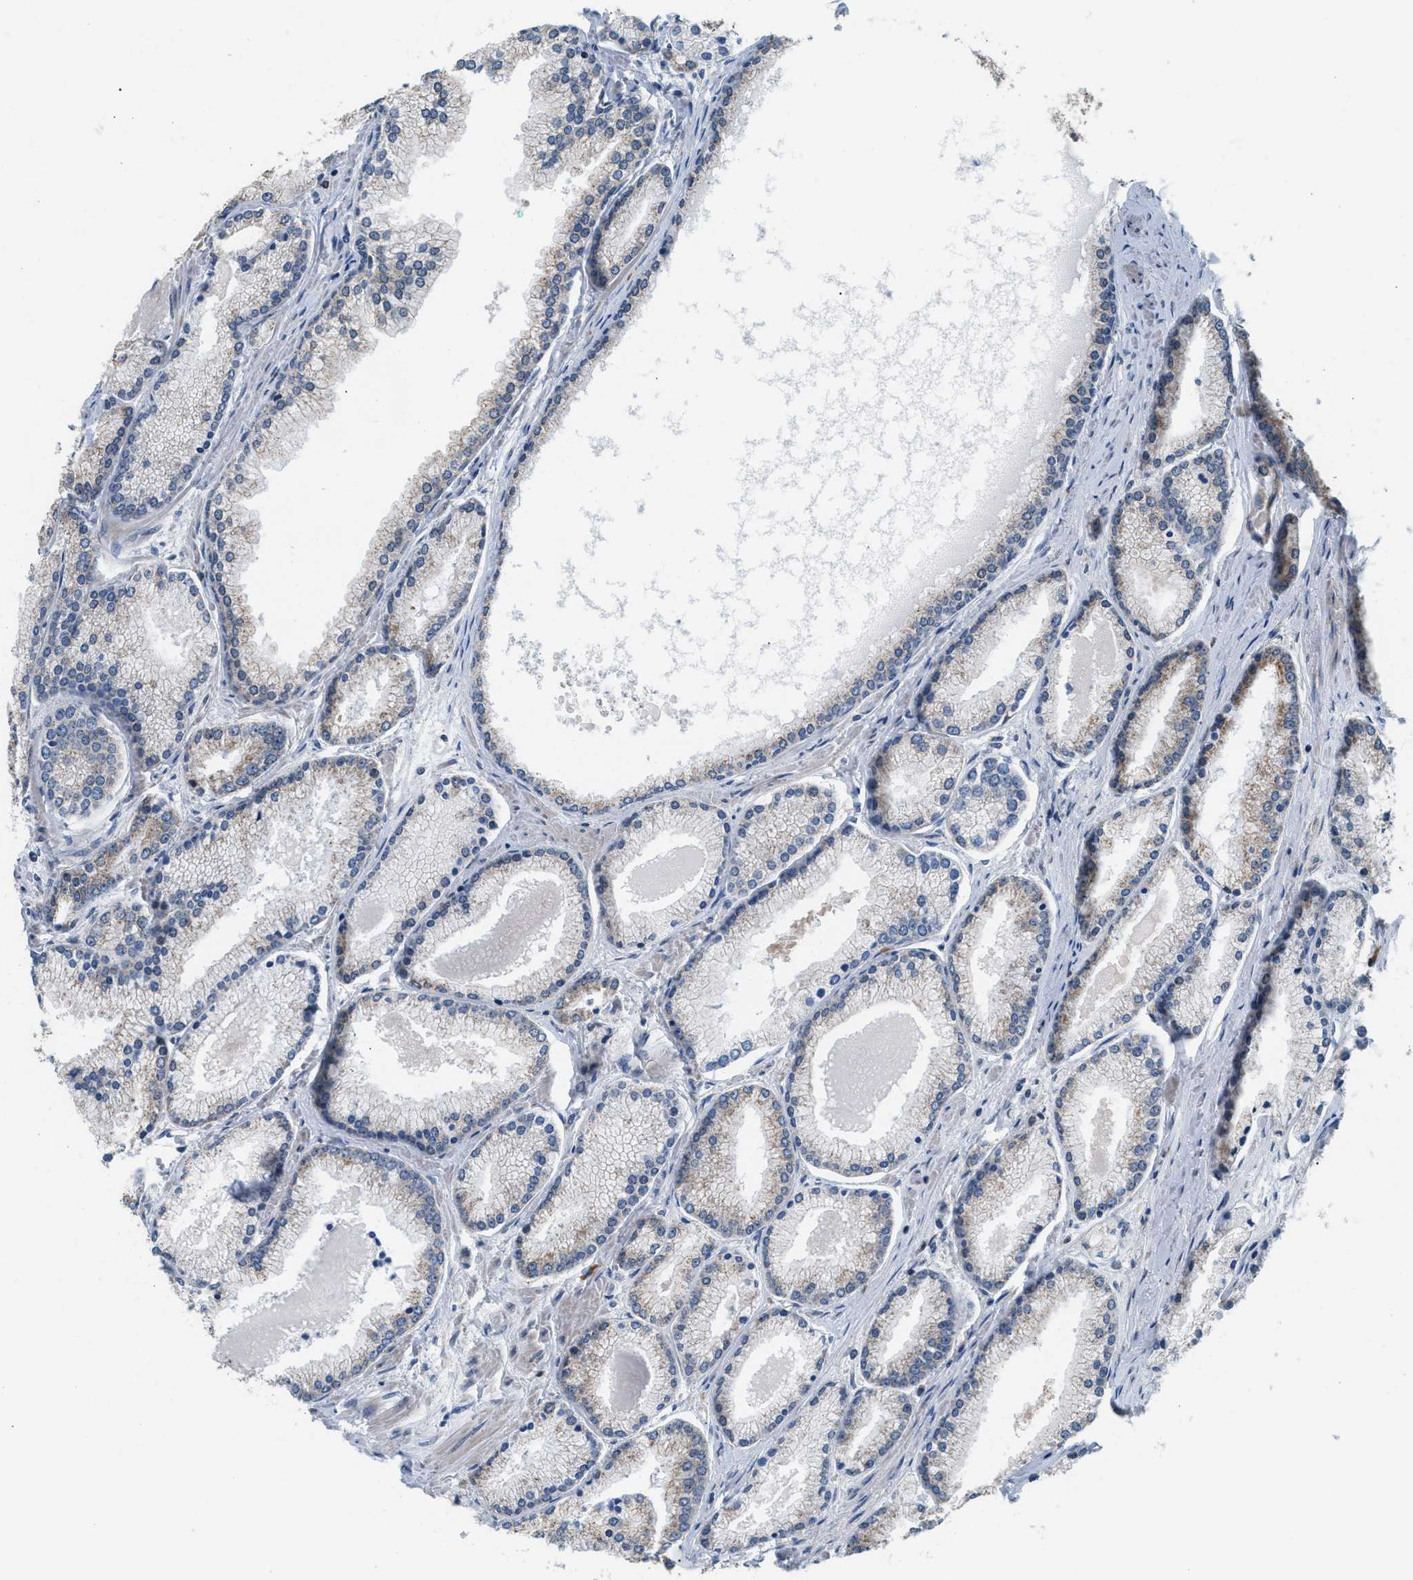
{"staining": {"intensity": "weak", "quantity": "<25%", "location": "cytoplasmic/membranous"}, "tissue": "prostate cancer", "cell_type": "Tumor cells", "image_type": "cancer", "snomed": [{"axis": "morphology", "description": "Adenocarcinoma, High grade"}, {"axis": "topography", "description": "Prostate"}], "caption": "Prostate adenocarcinoma (high-grade) was stained to show a protein in brown. There is no significant staining in tumor cells.", "gene": "KCNMB2", "patient": {"sex": "male", "age": 61}}